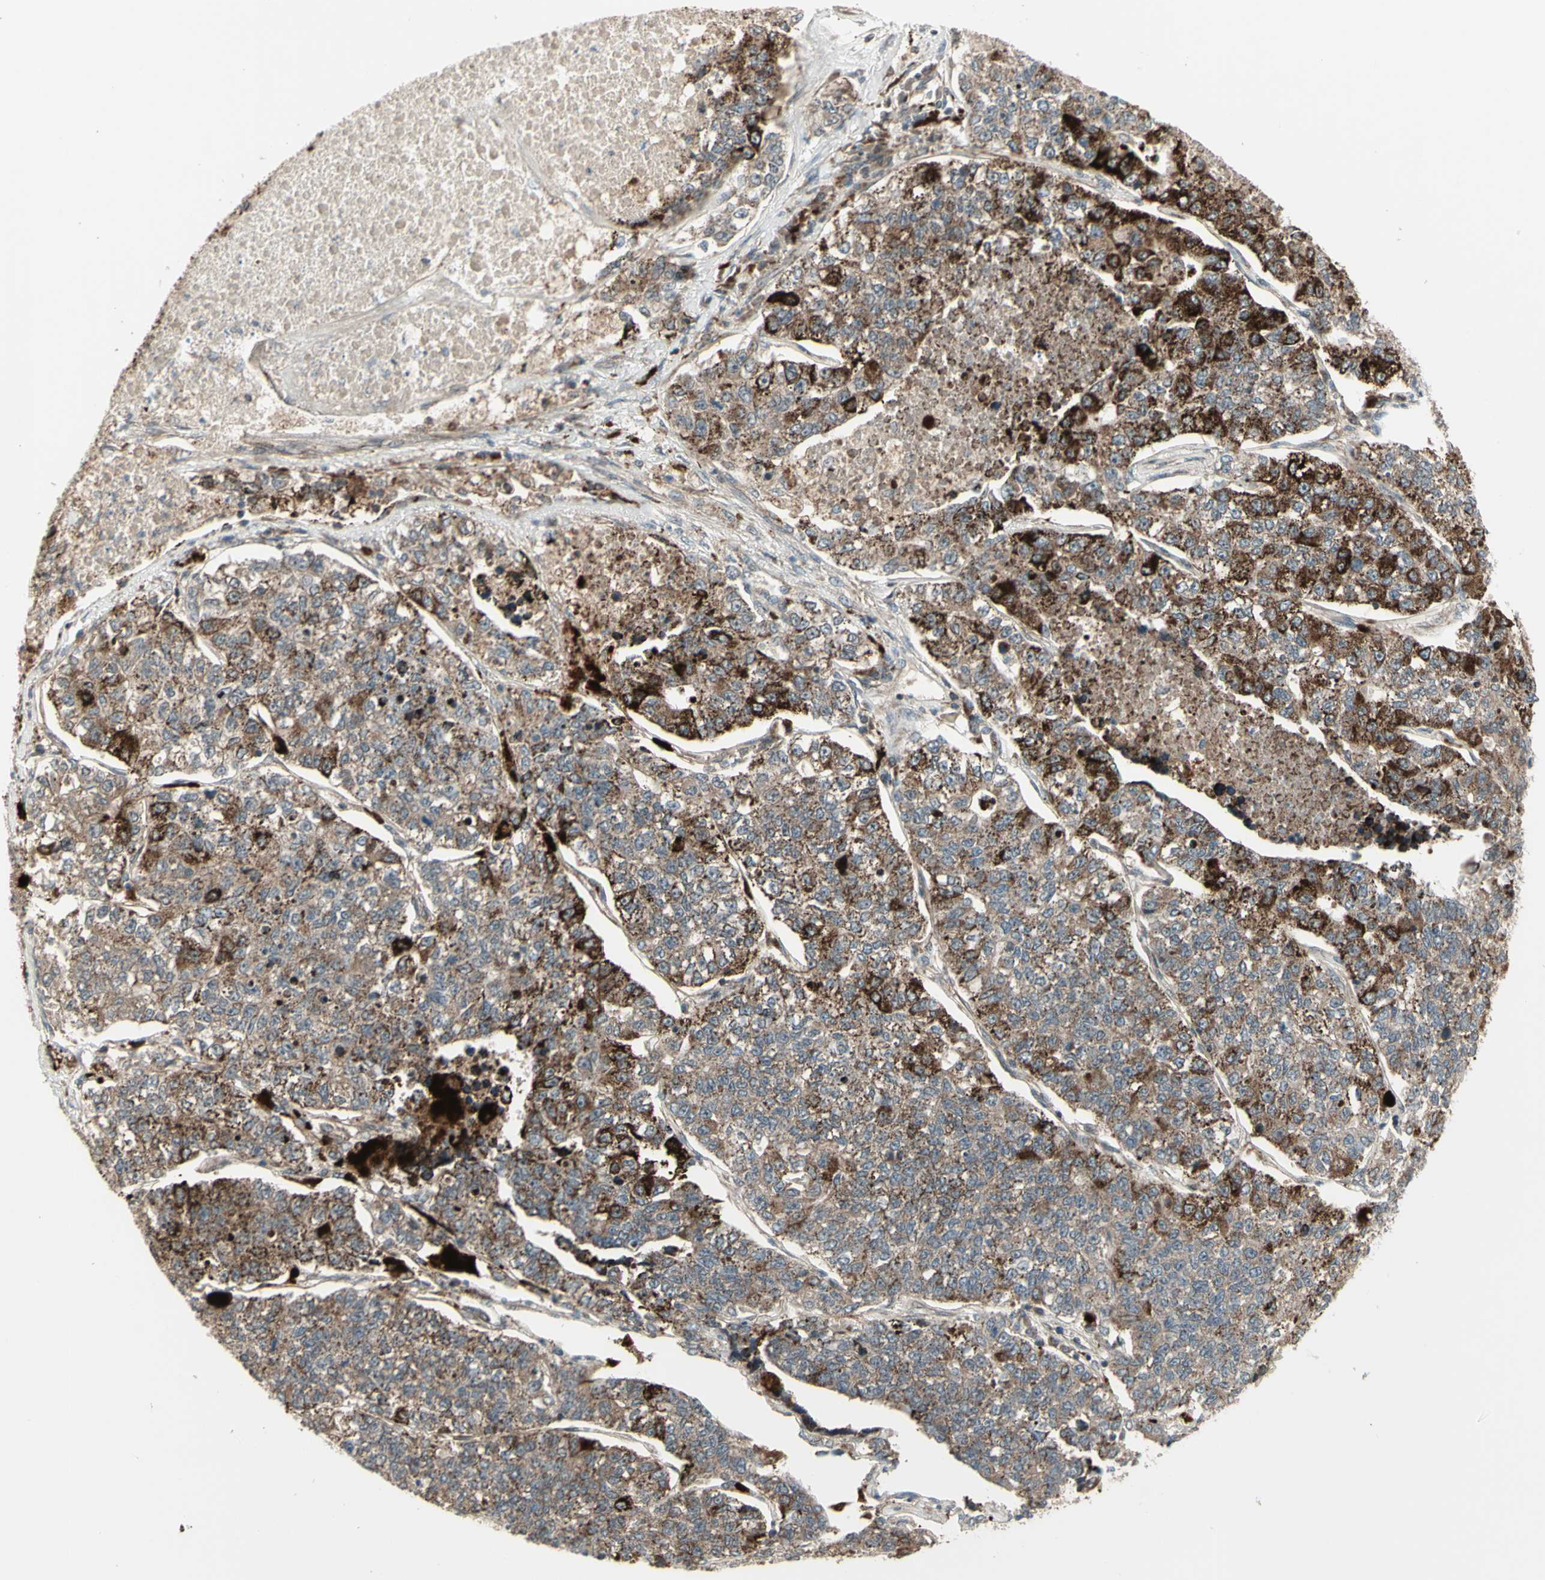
{"staining": {"intensity": "strong", "quantity": "25%-75%", "location": "cytoplasmic/membranous"}, "tissue": "lung cancer", "cell_type": "Tumor cells", "image_type": "cancer", "snomed": [{"axis": "morphology", "description": "Adenocarcinoma, NOS"}, {"axis": "topography", "description": "Lung"}], "caption": "Immunohistochemistry photomicrograph of neoplastic tissue: lung cancer (adenocarcinoma) stained using immunohistochemistry exhibits high levels of strong protein expression localized specifically in the cytoplasmic/membranous of tumor cells, appearing as a cytoplasmic/membranous brown color.", "gene": "OSTM1", "patient": {"sex": "male", "age": 49}}